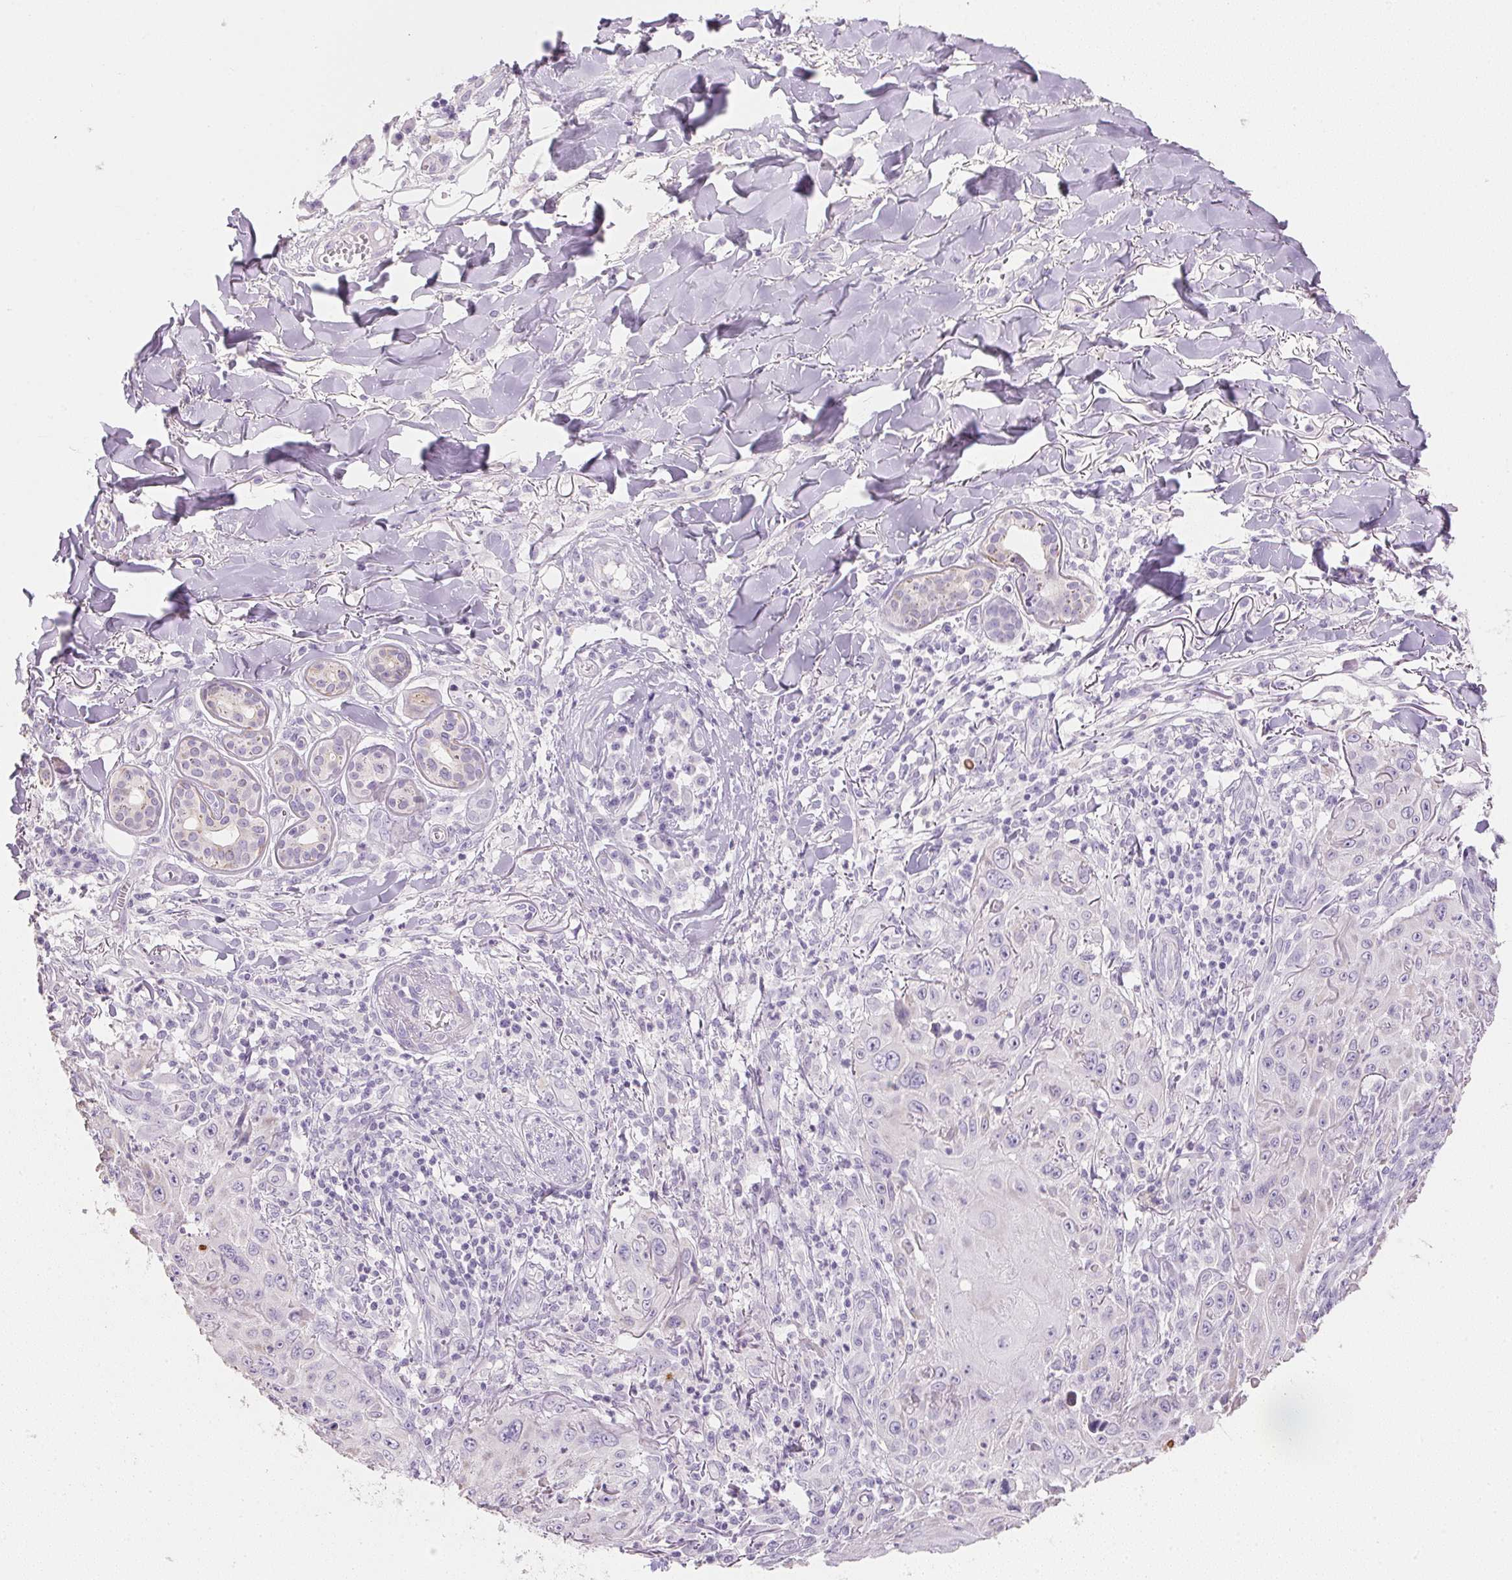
{"staining": {"intensity": "negative", "quantity": "none", "location": "none"}, "tissue": "skin cancer", "cell_type": "Tumor cells", "image_type": "cancer", "snomed": [{"axis": "morphology", "description": "Squamous cell carcinoma, NOS"}, {"axis": "topography", "description": "Skin"}], "caption": "The photomicrograph reveals no staining of tumor cells in skin squamous cell carcinoma.", "gene": "KCNE2", "patient": {"sex": "male", "age": 75}}